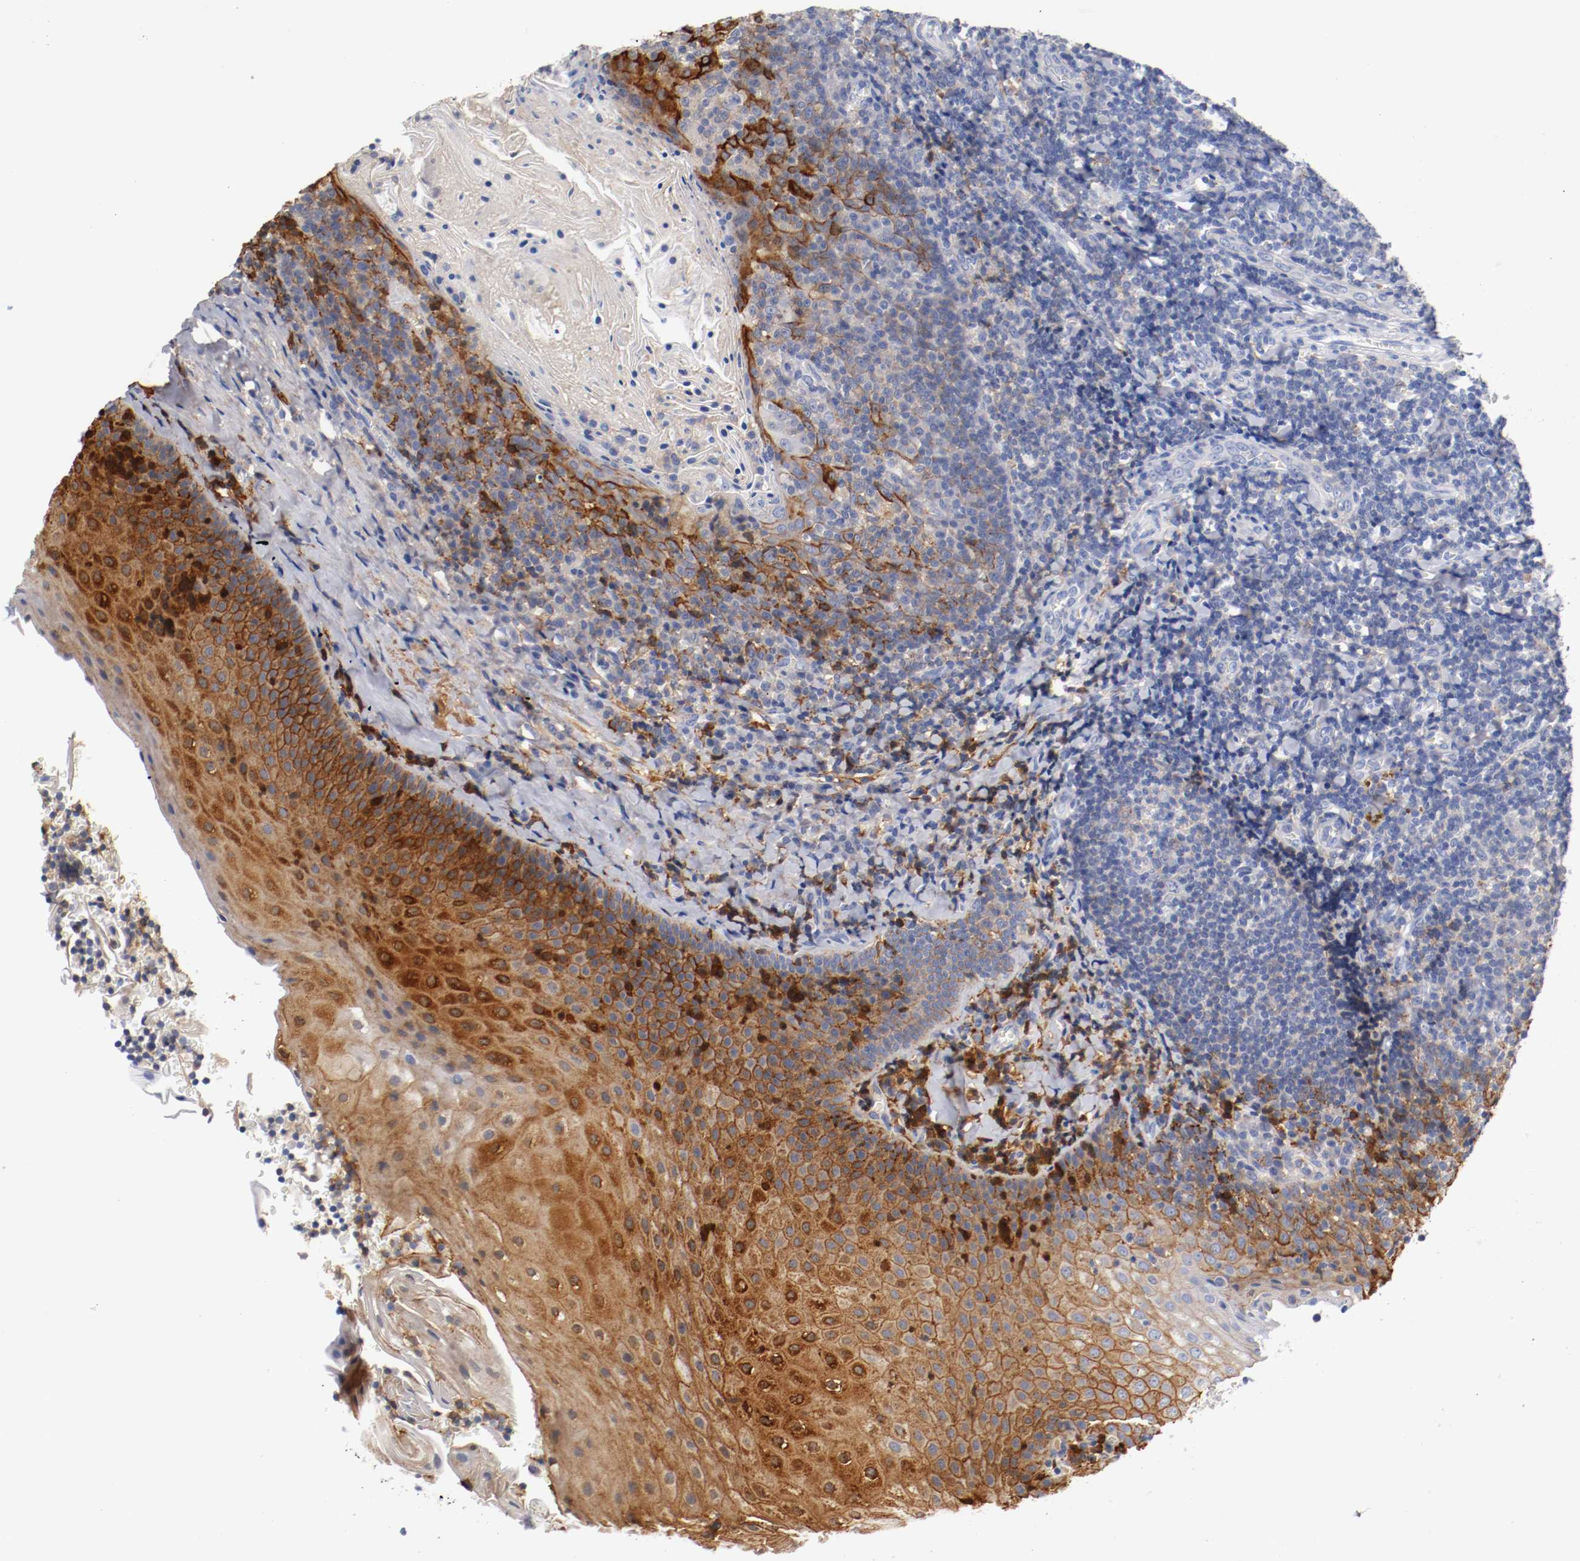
{"staining": {"intensity": "weak", "quantity": "25%-75%", "location": "cytoplasmic/membranous"}, "tissue": "tonsil", "cell_type": "Germinal center cells", "image_type": "normal", "snomed": [{"axis": "morphology", "description": "Normal tissue, NOS"}, {"axis": "topography", "description": "Tonsil"}], "caption": "This photomicrograph demonstrates immunohistochemistry staining of benign human tonsil, with low weak cytoplasmic/membranous positivity in about 25%-75% of germinal center cells.", "gene": "FGFBP1", "patient": {"sex": "male", "age": 31}}